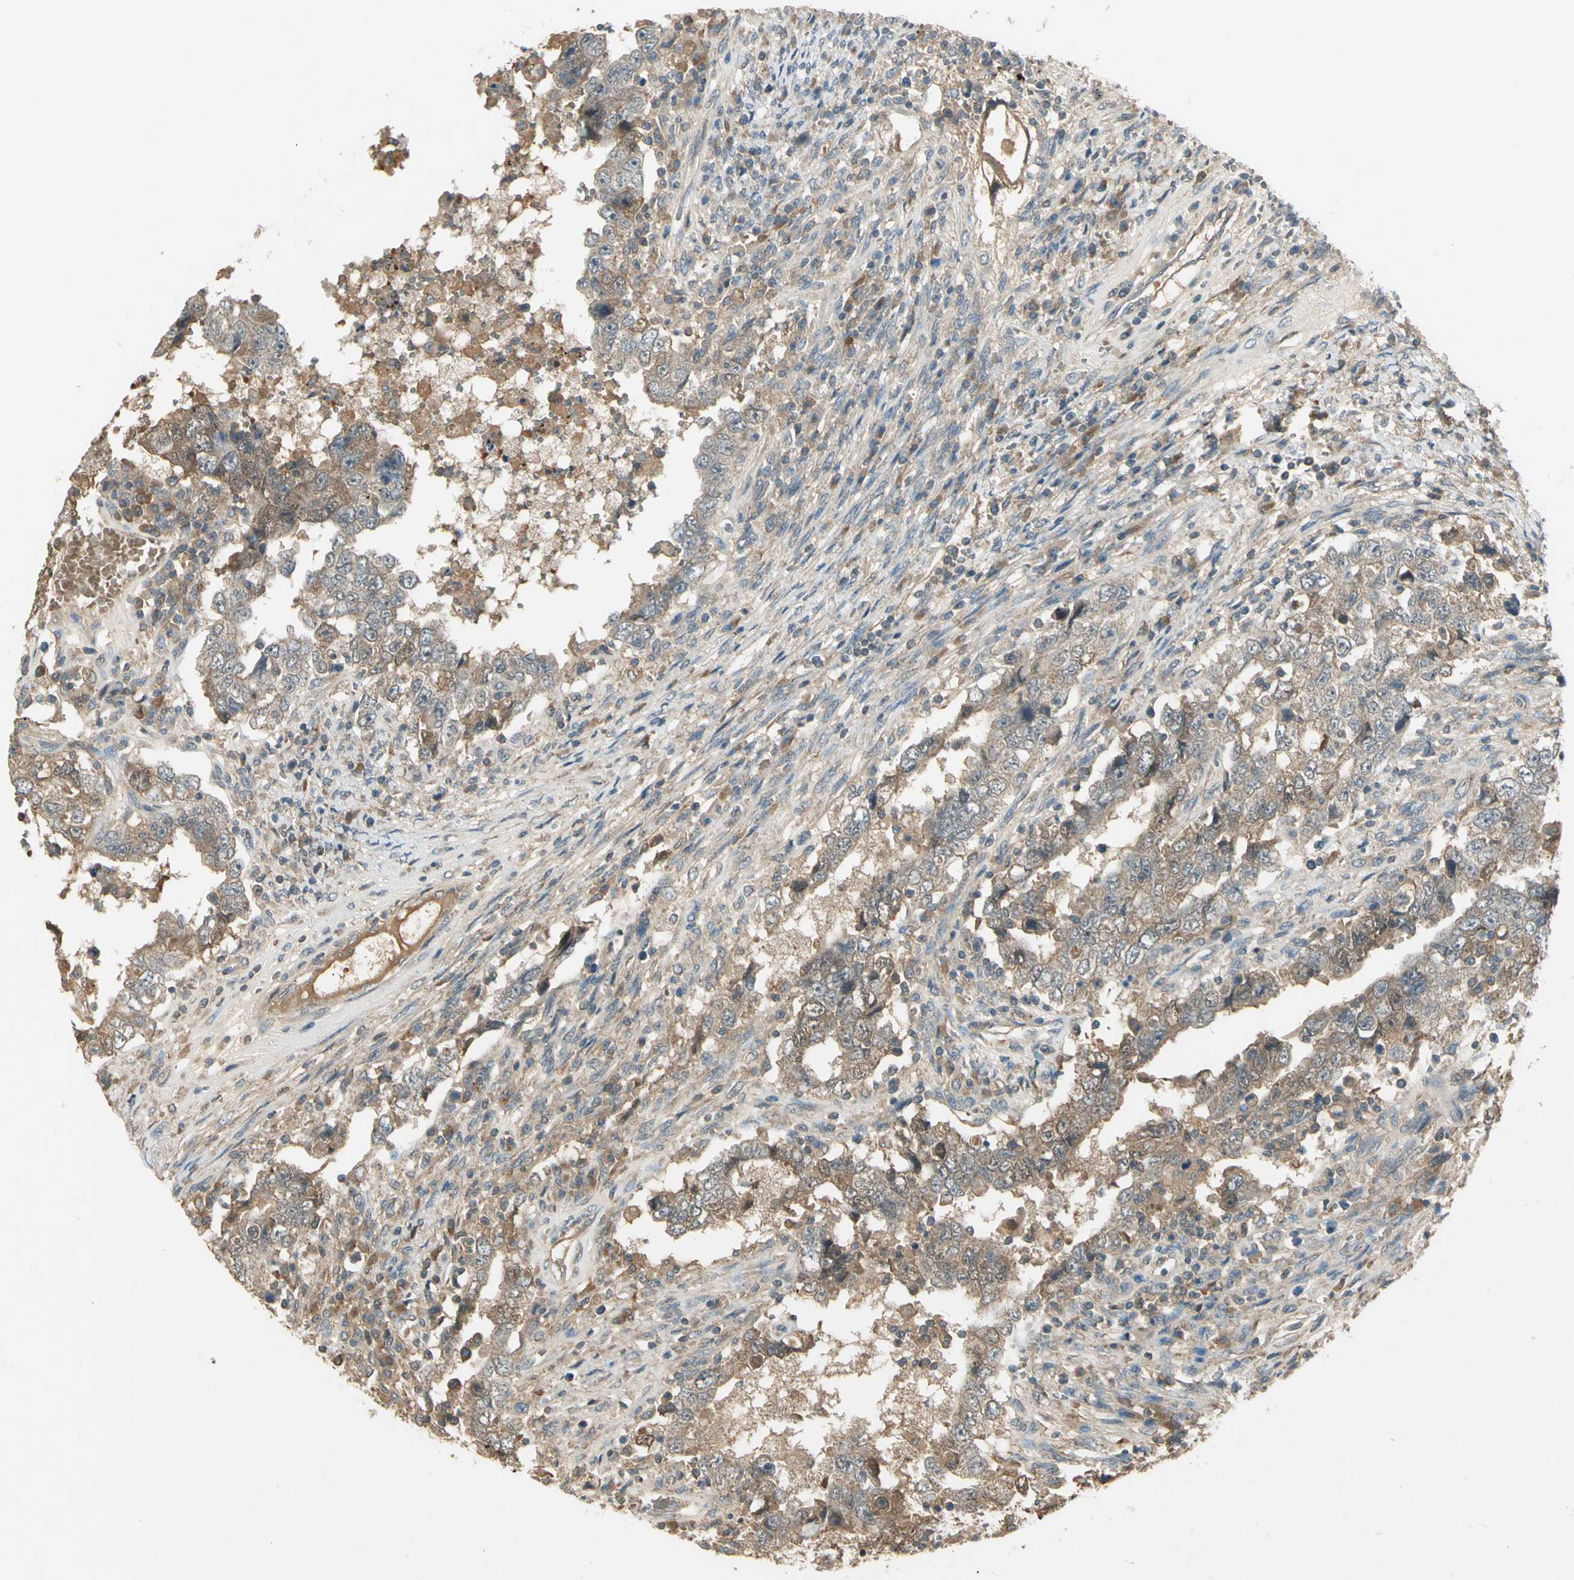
{"staining": {"intensity": "moderate", "quantity": ">75%", "location": "cytoplasmic/membranous"}, "tissue": "testis cancer", "cell_type": "Tumor cells", "image_type": "cancer", "snomed": [{"axis": "morphology", "description": "Carcinoma, Embryonal, NOS"}, {"axis": "topography", "description": "Testis"}], "caption": "Immunohistochemistry (IHC) micrograph of neoplastic tissue: testis embryonal carcinoma stained using immunohistochemistry reveals medium levels of moderate protein expression localized specifically in the cytoplasmic/membranous of tumor cells, appearing as a cytoplasmic/membranous brown color.", "gene": "KEAP1", "patient": {"sex": "male", "age": 26}}